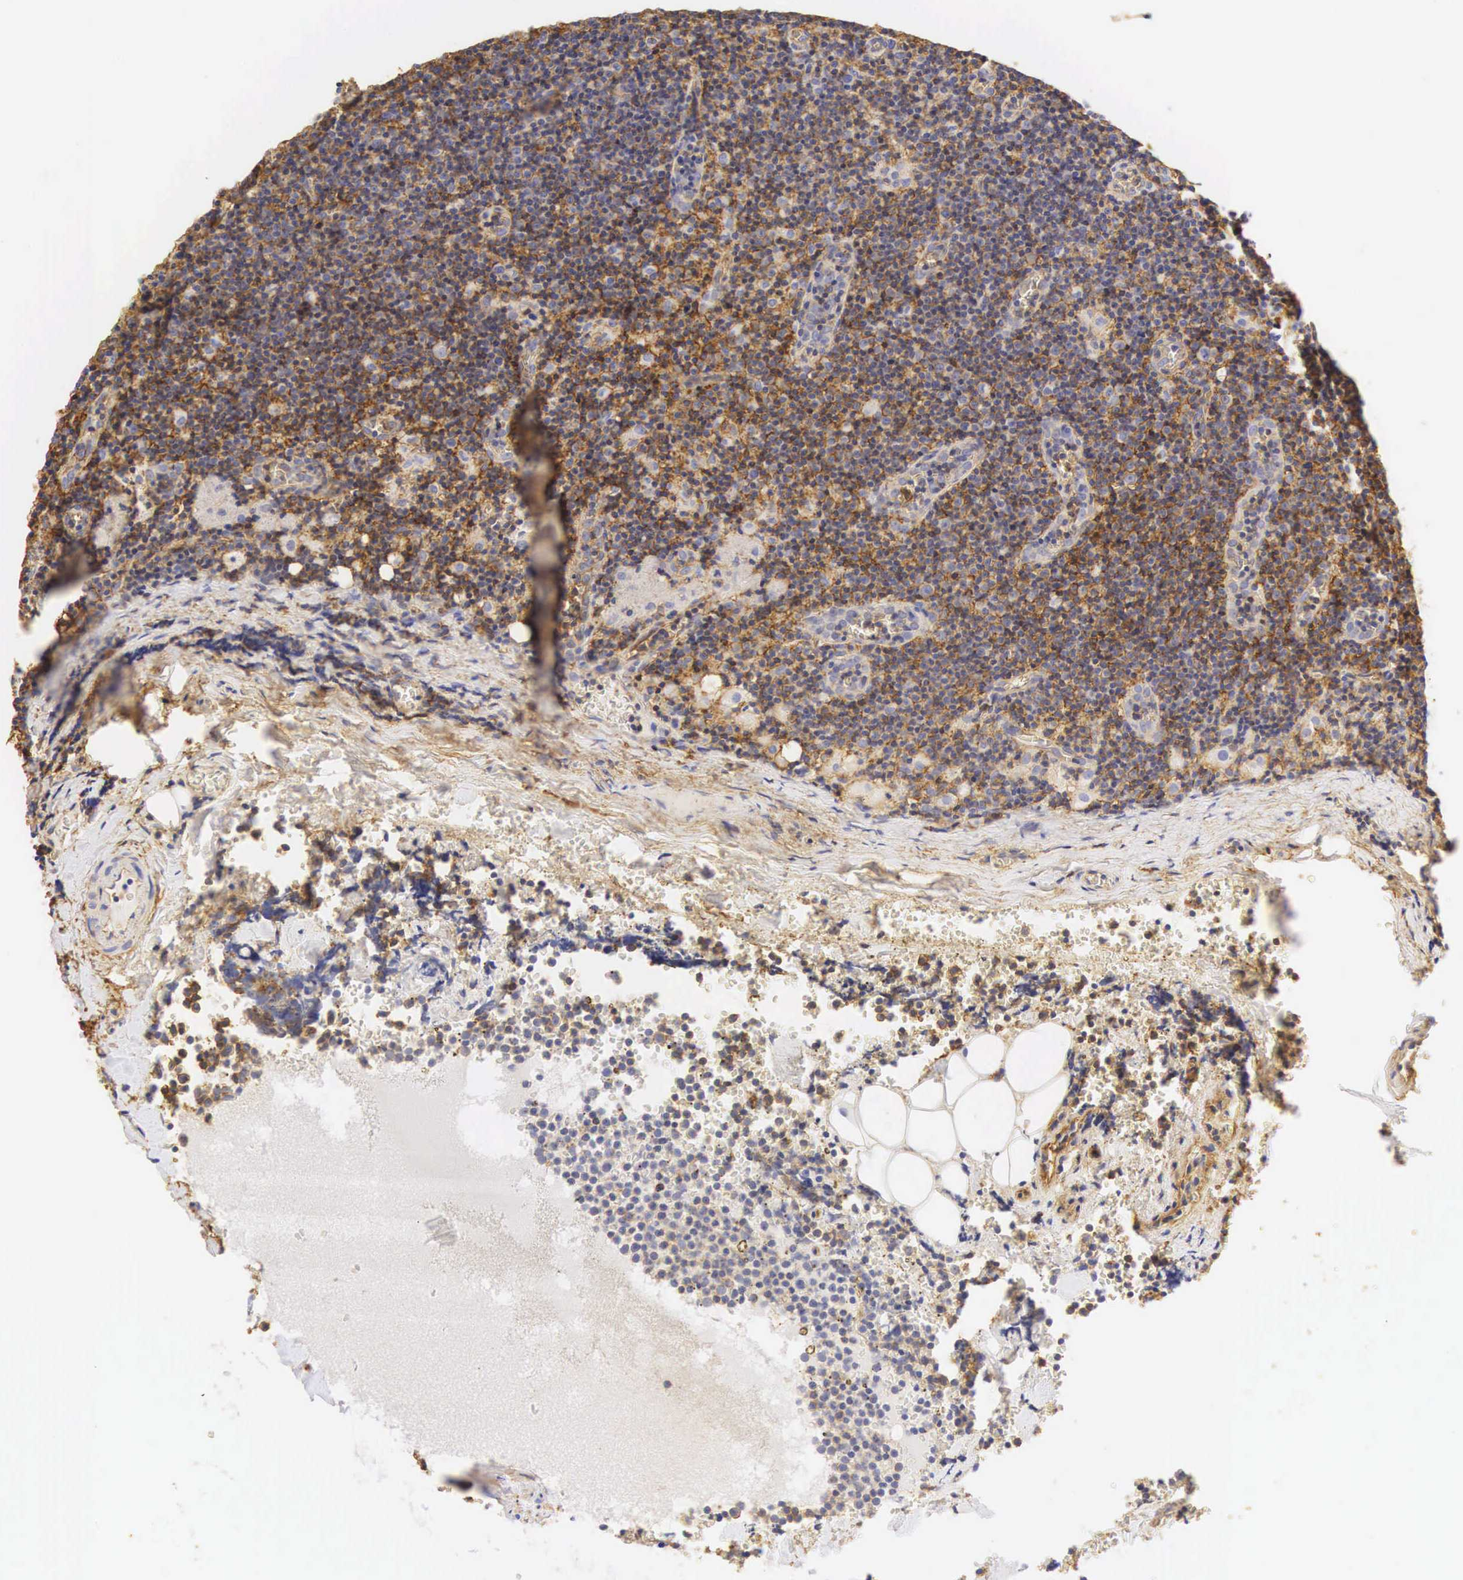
{"staining": {"intensity": "moderate", "quantity": "25%-75%", "location": "cytoplasmic/membranous"}, "tissue": "lymphoma", "cell_type": "Tumor cells", "image_type": "cancer", "snomed": [{"axis": "morphology", "description": "Malignant lymphoma, non-Hodgkin's type, Low grade"}, {"axis": "topography", "description": "Lymph node"}], "caption": "Lymphoma stained for a protein exhibits moderate cytoplasmic/membranous positivity in tumor cells.", "gene": "CD99", "patient": {"sex": "male", "age": 57}}